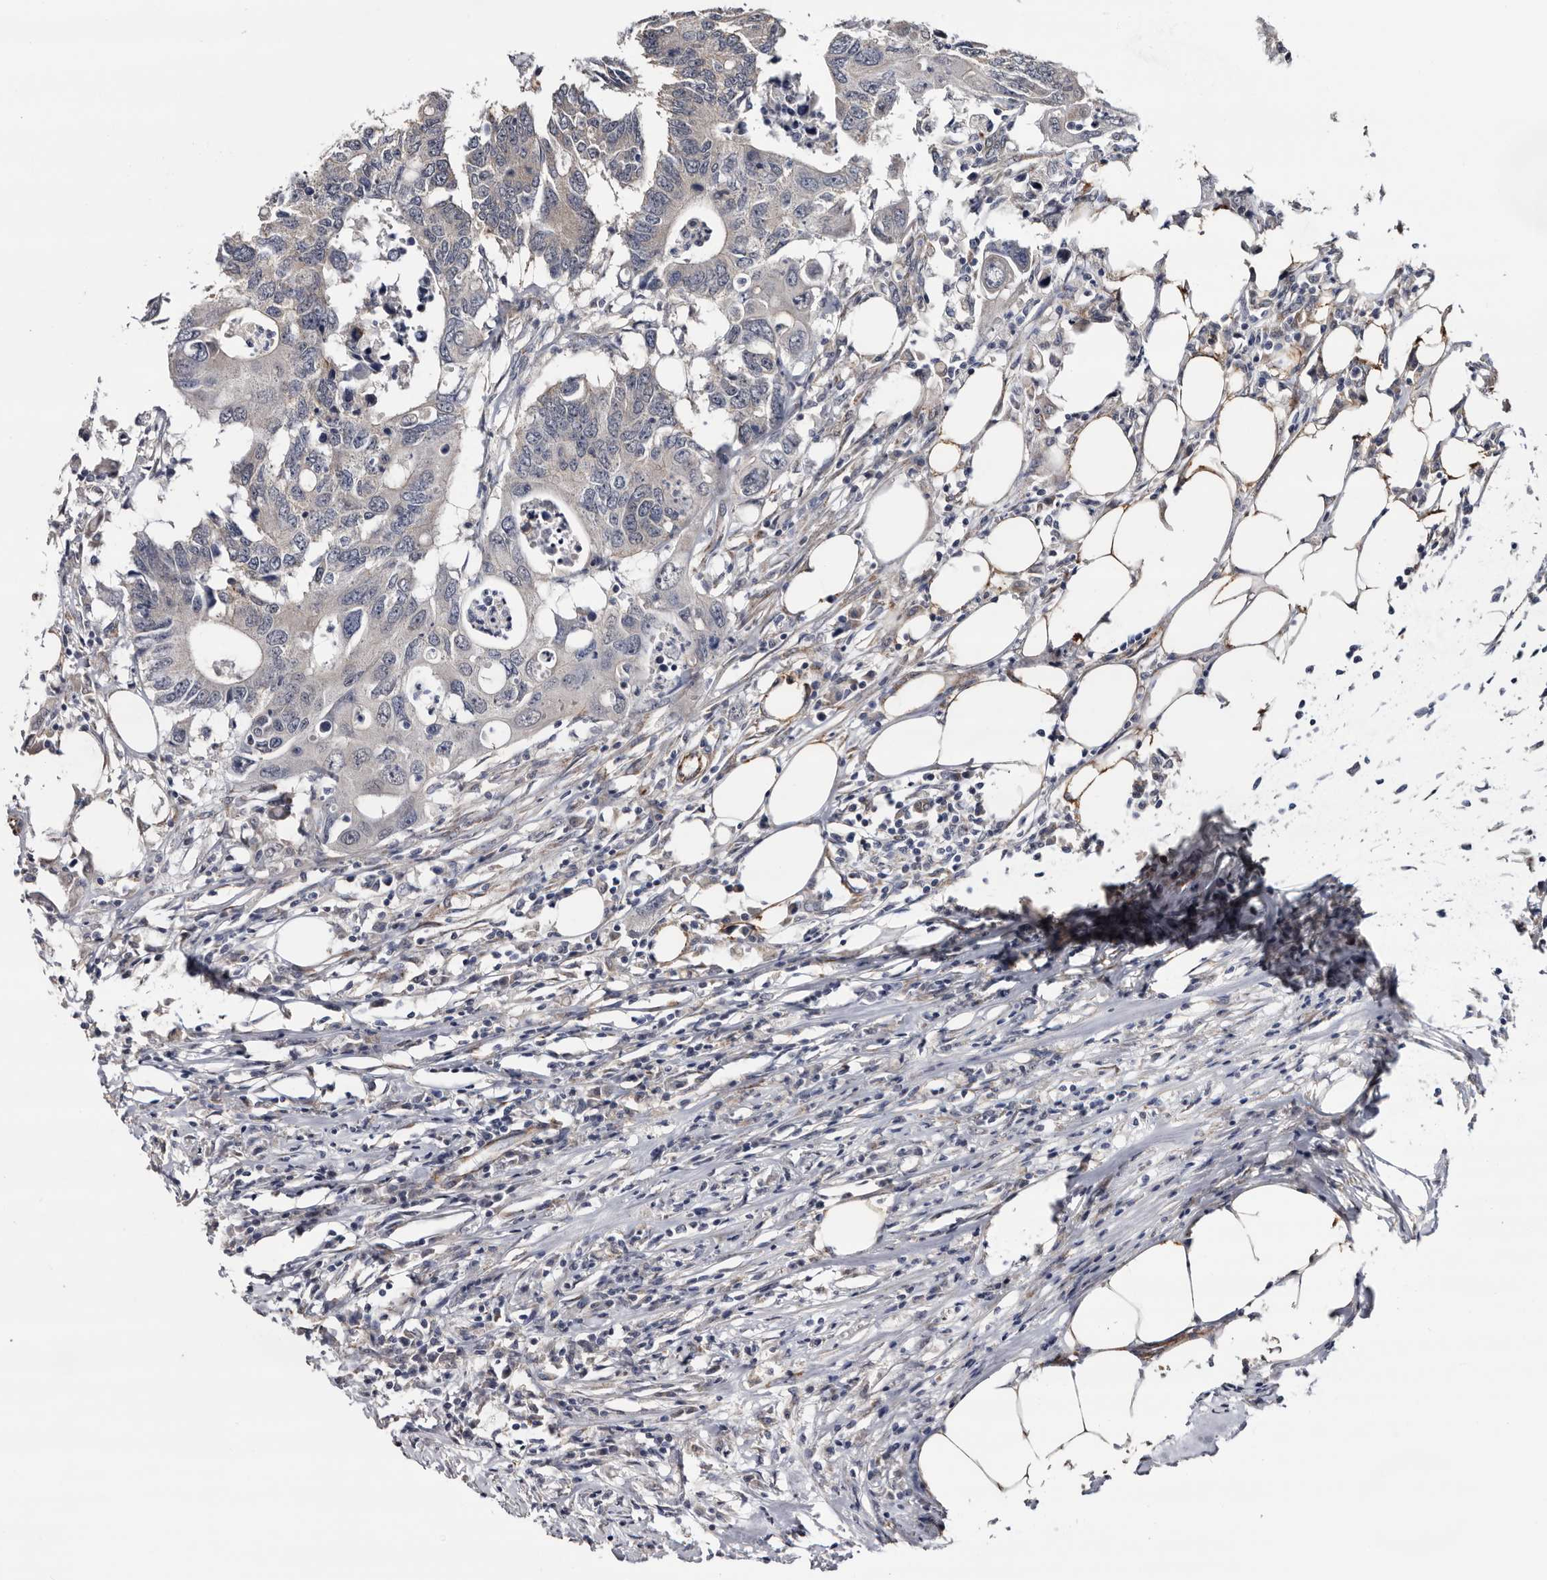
{"staining": {"intensity": "negative", "quantity": "none", "location": "none"}, "tissue": "colorectal cancer", "cell_type": "Tumor cells", "image_type": "cancer", "snomed": [{"axis": "morphology", "description": "Adenocarcinoma, NOS"}, {"axis": "topography", "description": "Colon"}], "caption": "Immunohistochemistry of human adenocarcinoma (colorectal) shows no positivity in tumor cells.", "gene": "ARMCX2", "patient": {"sex": "male", "age": 71}}